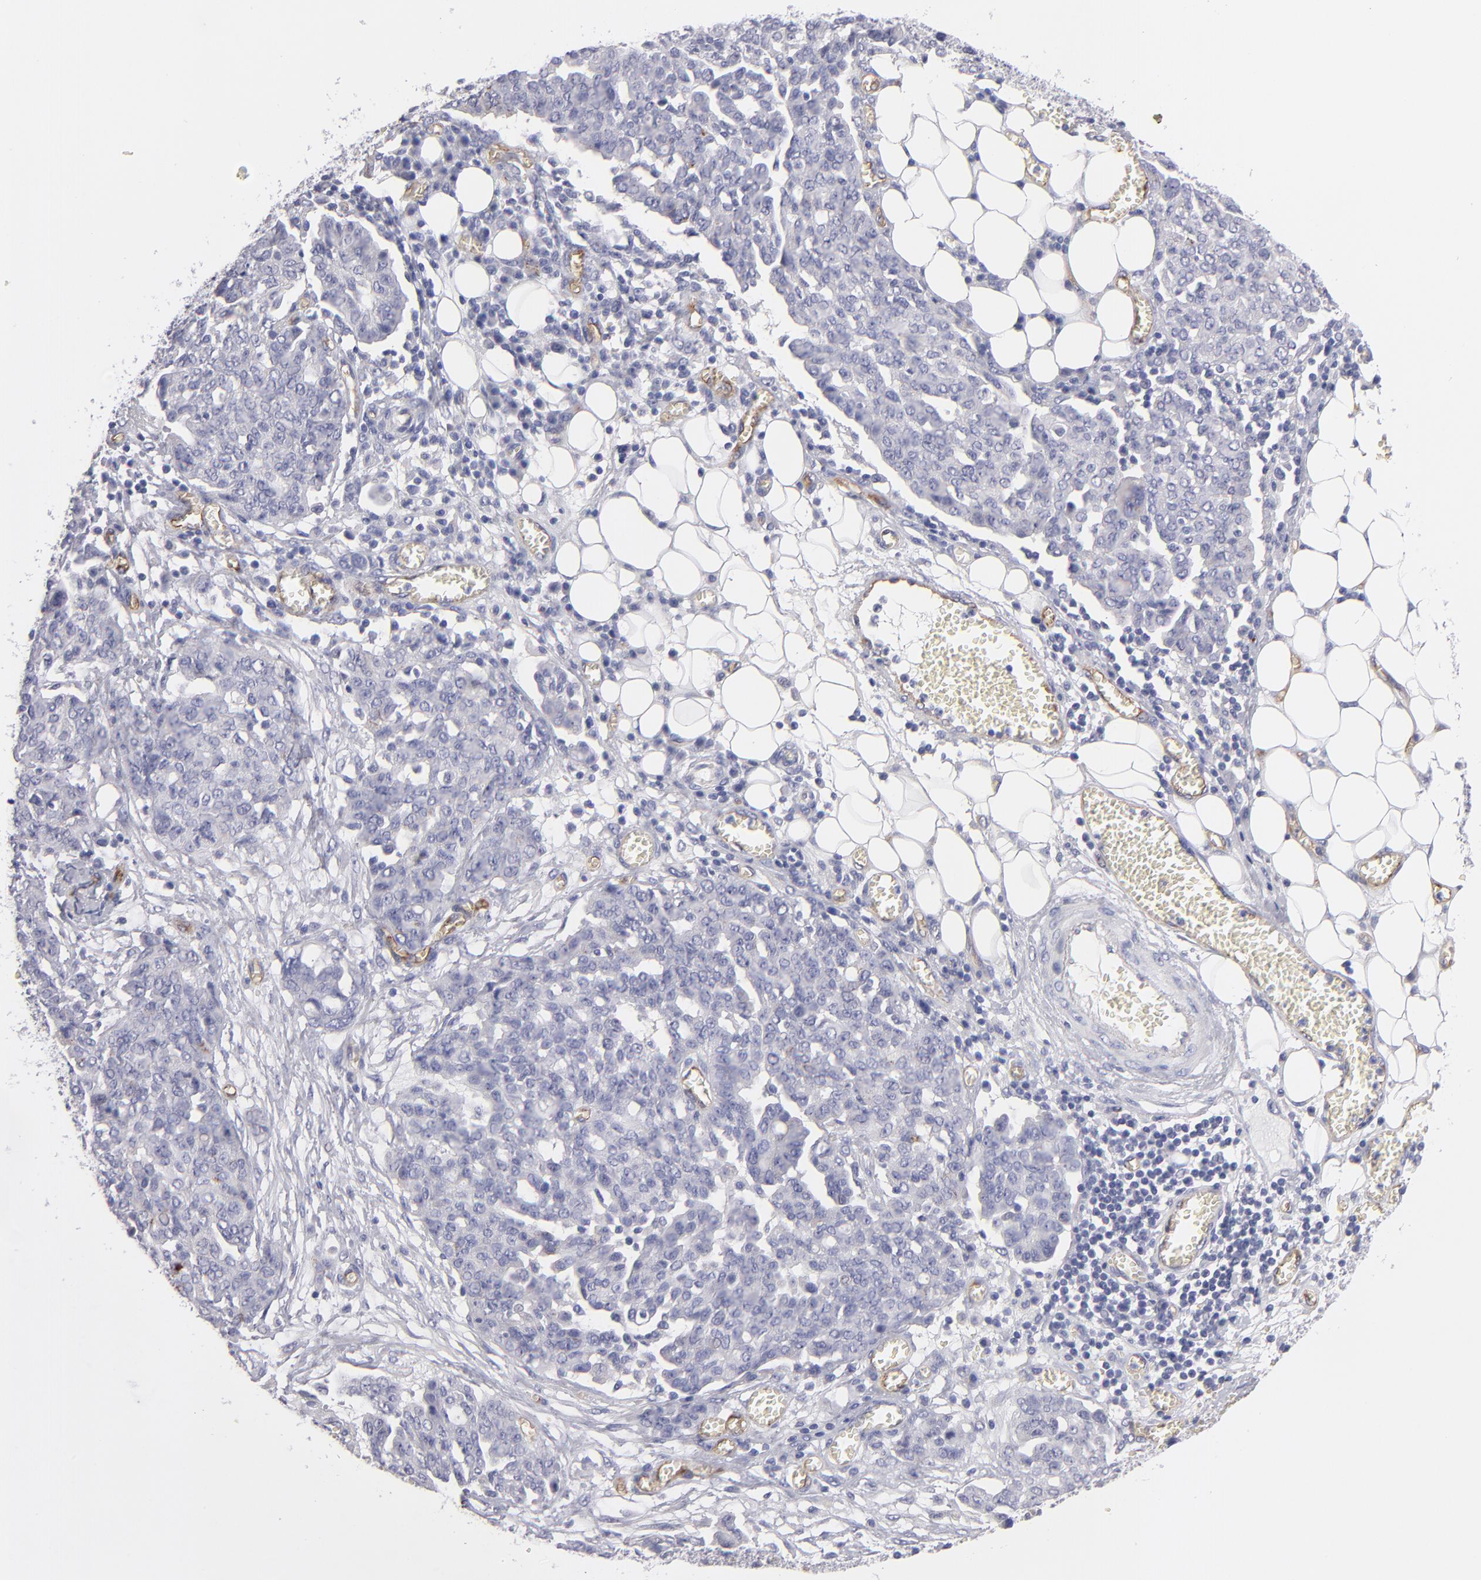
{"staining": {"intensity": "negative", "quantity": "none", "location": "none"}, "tissue": "ovarian cancer", "cell_type": "Tumor cells", "image_type": "cancer", "snomed": [{"axis": "morphology", "description": "Cystadenocarcinoma, serous, NOS"}, {"axis": "topography", "description": "Soft tissue"}, {"axis": "topography", "description": "Ovary"}], "caption": "There is no significant expression in tumor cells of ovarian cancer (serous cystadenocarcinoma). Nuclei are stained in blue.", "gene": "PLVAP", "patient": {"sex": "female", "age": 57}}